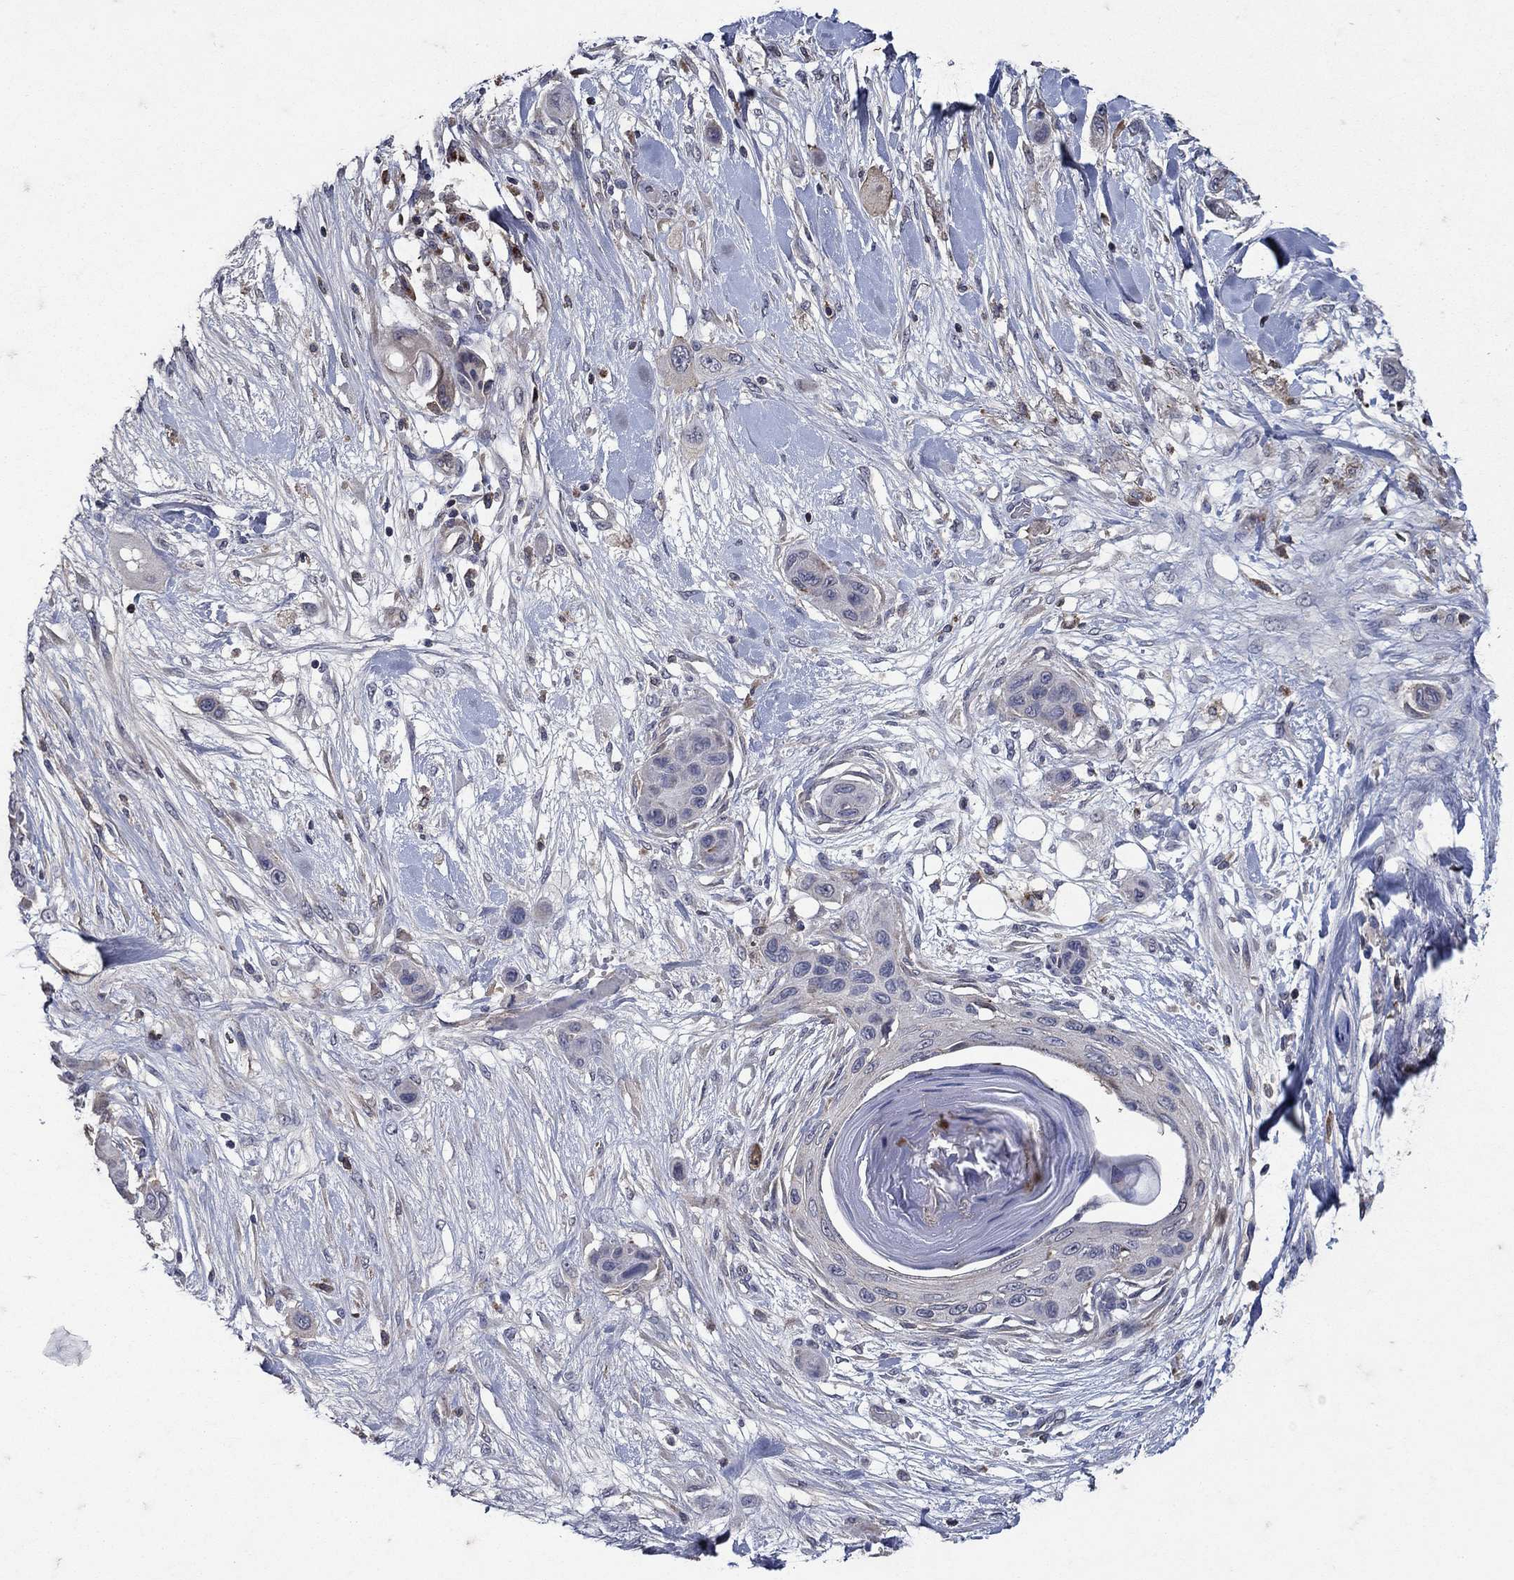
{"staining": {"intensity": "negative", "quantity": "none", "location": "none"}, "tissue": "skin cancer", "cell_type": "Tumor cells", "image_type": "cancer", "snomed": [{"axis": "morphology", "description": "Squamous cell carcinoma, NOS"}, {"axis": "topography", "description": "Skin"}], "caption": "This is an IHC micrograph of human skin cancer. There is no staining in tumor cells.", "gene": "NPC2", "patient": {"sex": "male", "age": 79}}